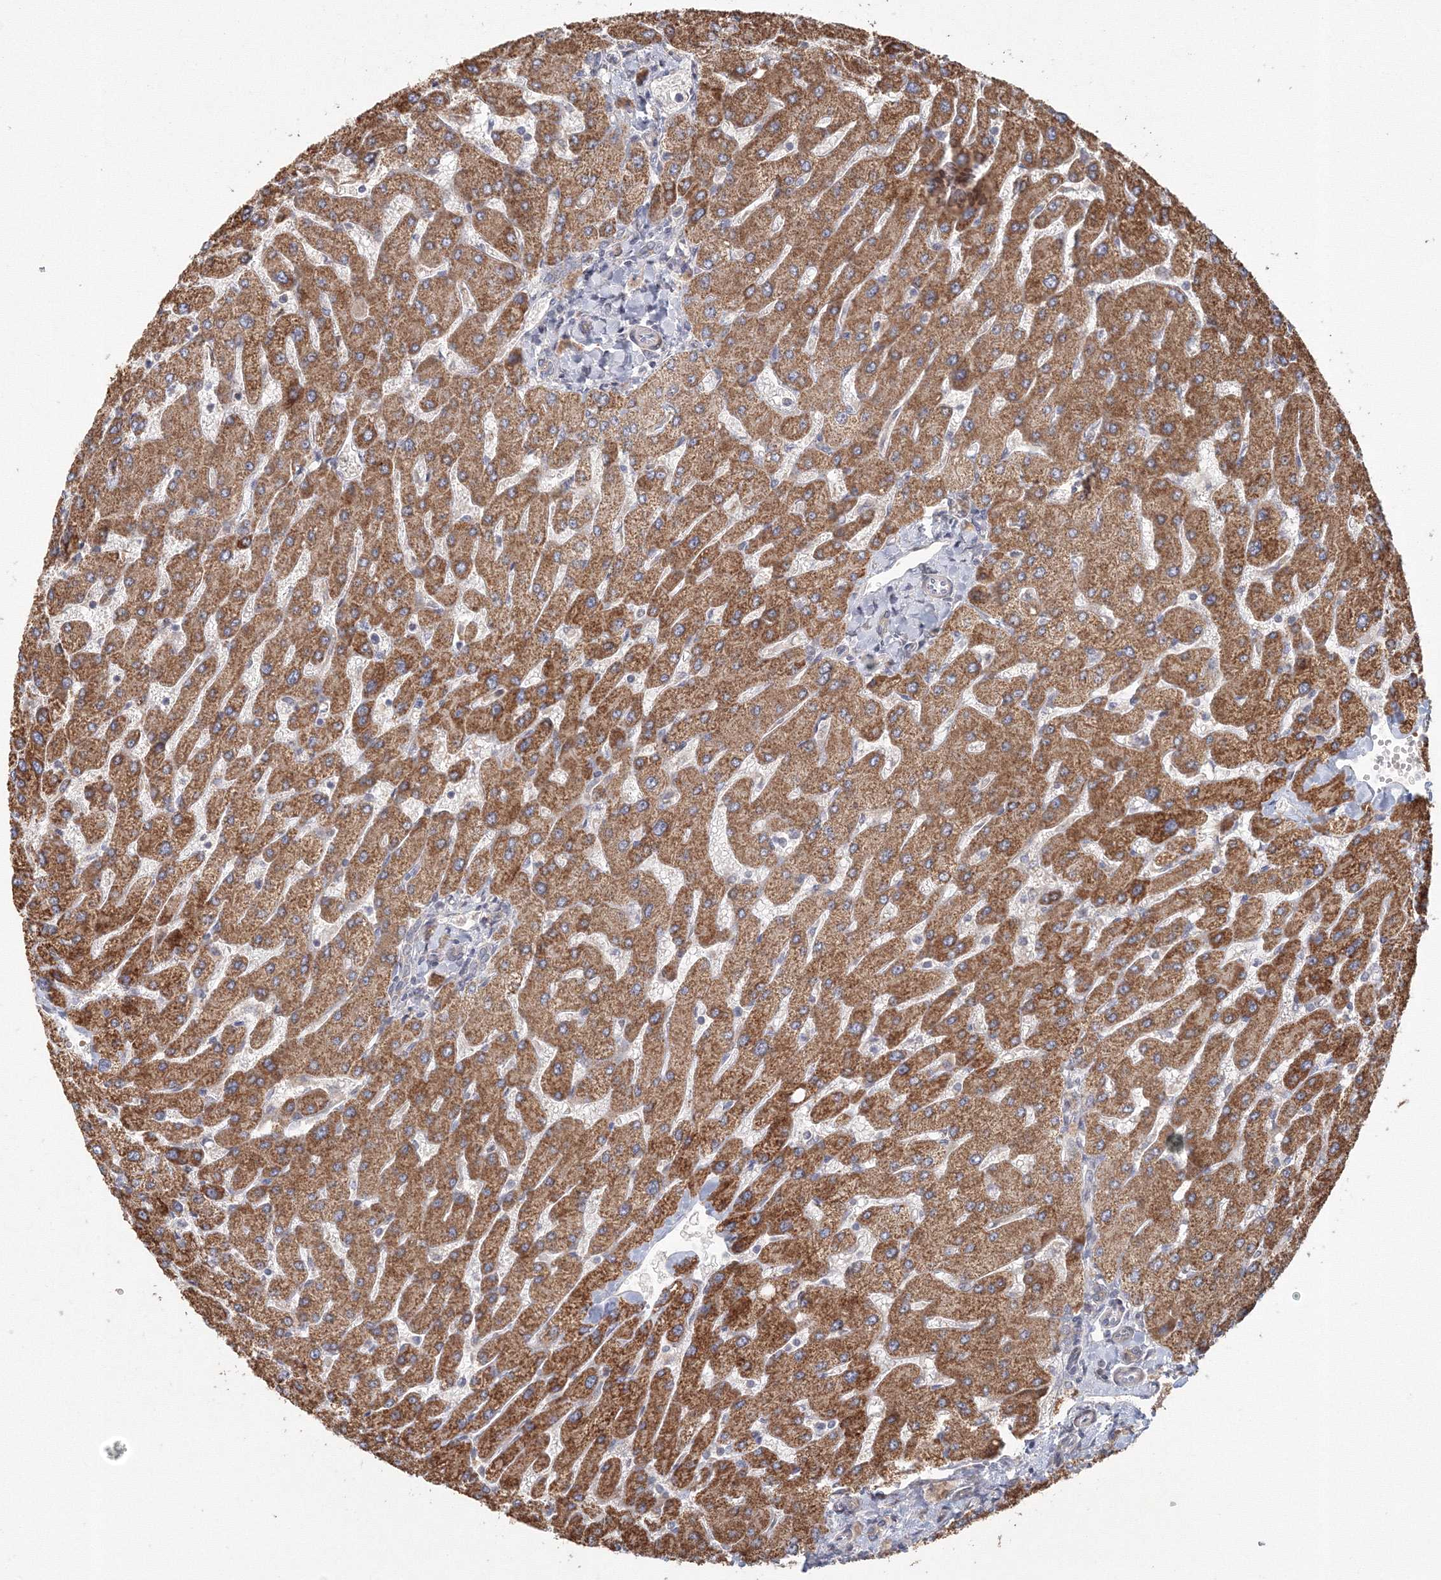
{"staining": {"intensity": "weak", "quantity": "25%-75%", "location": "cytoplasmic/membranous"}, "tissue": "liver", "cell_type": "Cholangiocytes", "image_type": "normal", "snomed": [{"axis": "morphology", "description": "Normal tissue, NOS"}, {"axis": "topography", "description": "Liver"}], "caption": "Immunohistochemical staining of normal human liver demonstrates weak cytoplasmic/membranous protein expression in about 25%-75% of cholangiocytes.", "gene": "TACC2", "patient": {"sex": "male", "age": 55}}